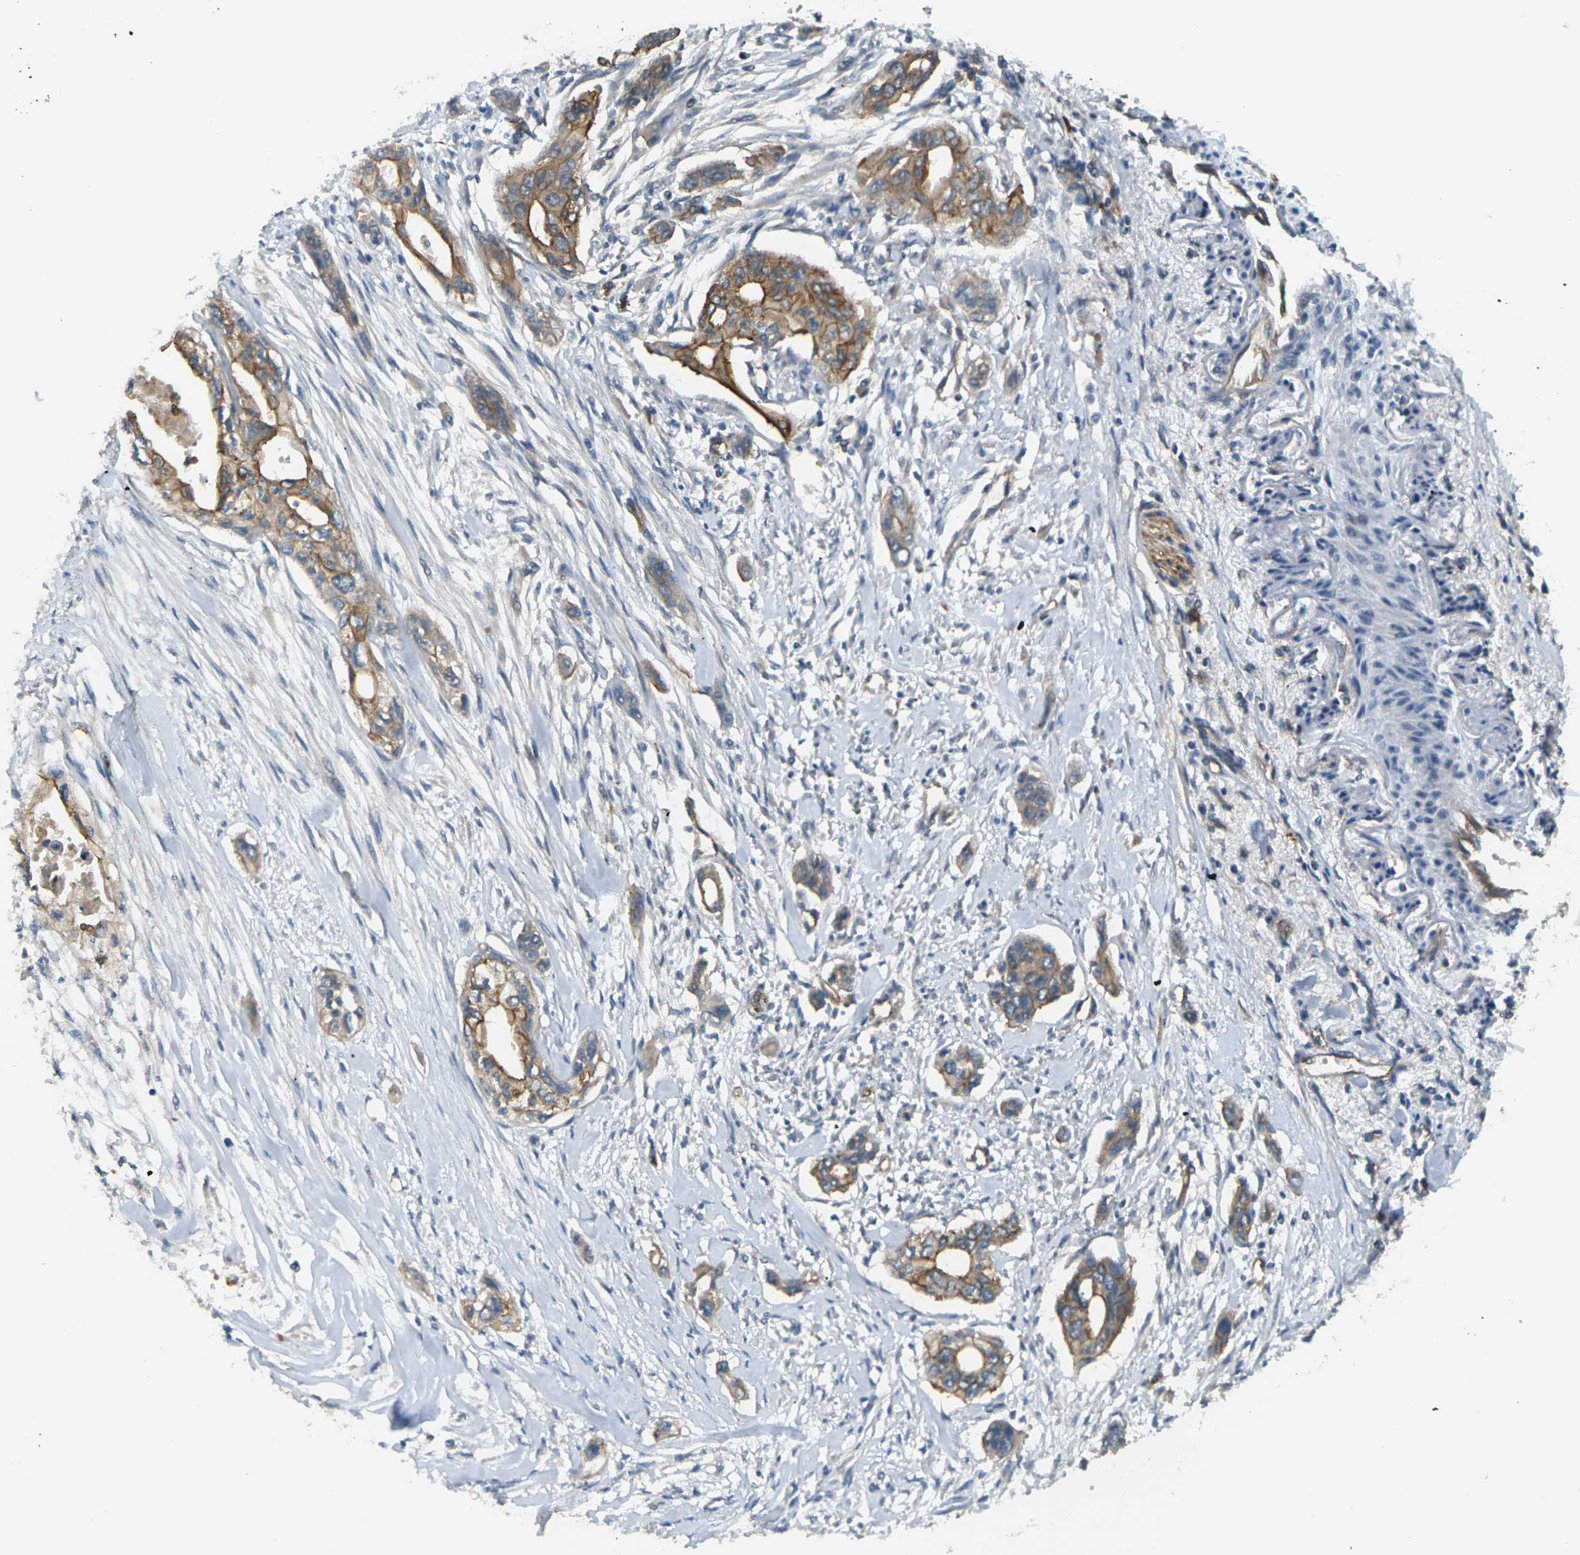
{"staining": {"intensity": "moderate", "quantity": ">75%", "location": "cytoplasmic/membranous"}, "tissue": "pancreatic cancer", "cell_type": "Tumor cells", "image_type": "cancer", "snomed": [{"axis": "morphology", "description": "Adenocarcinoma, NOS"}, {"axis": "topography", "description": "Pancreas"}], "caption": "This image reveals adenocarcinoma (pancreatic) stained with immunohistochemistry (IHC) to label a protein in brown. The cytoplasmic/membranous of tumor cells show moderate positivity for the protein. Nuclei are counter-stained blue.", "gene": "SLC13A3", "patient": {"sex": "female", "age": 60}}